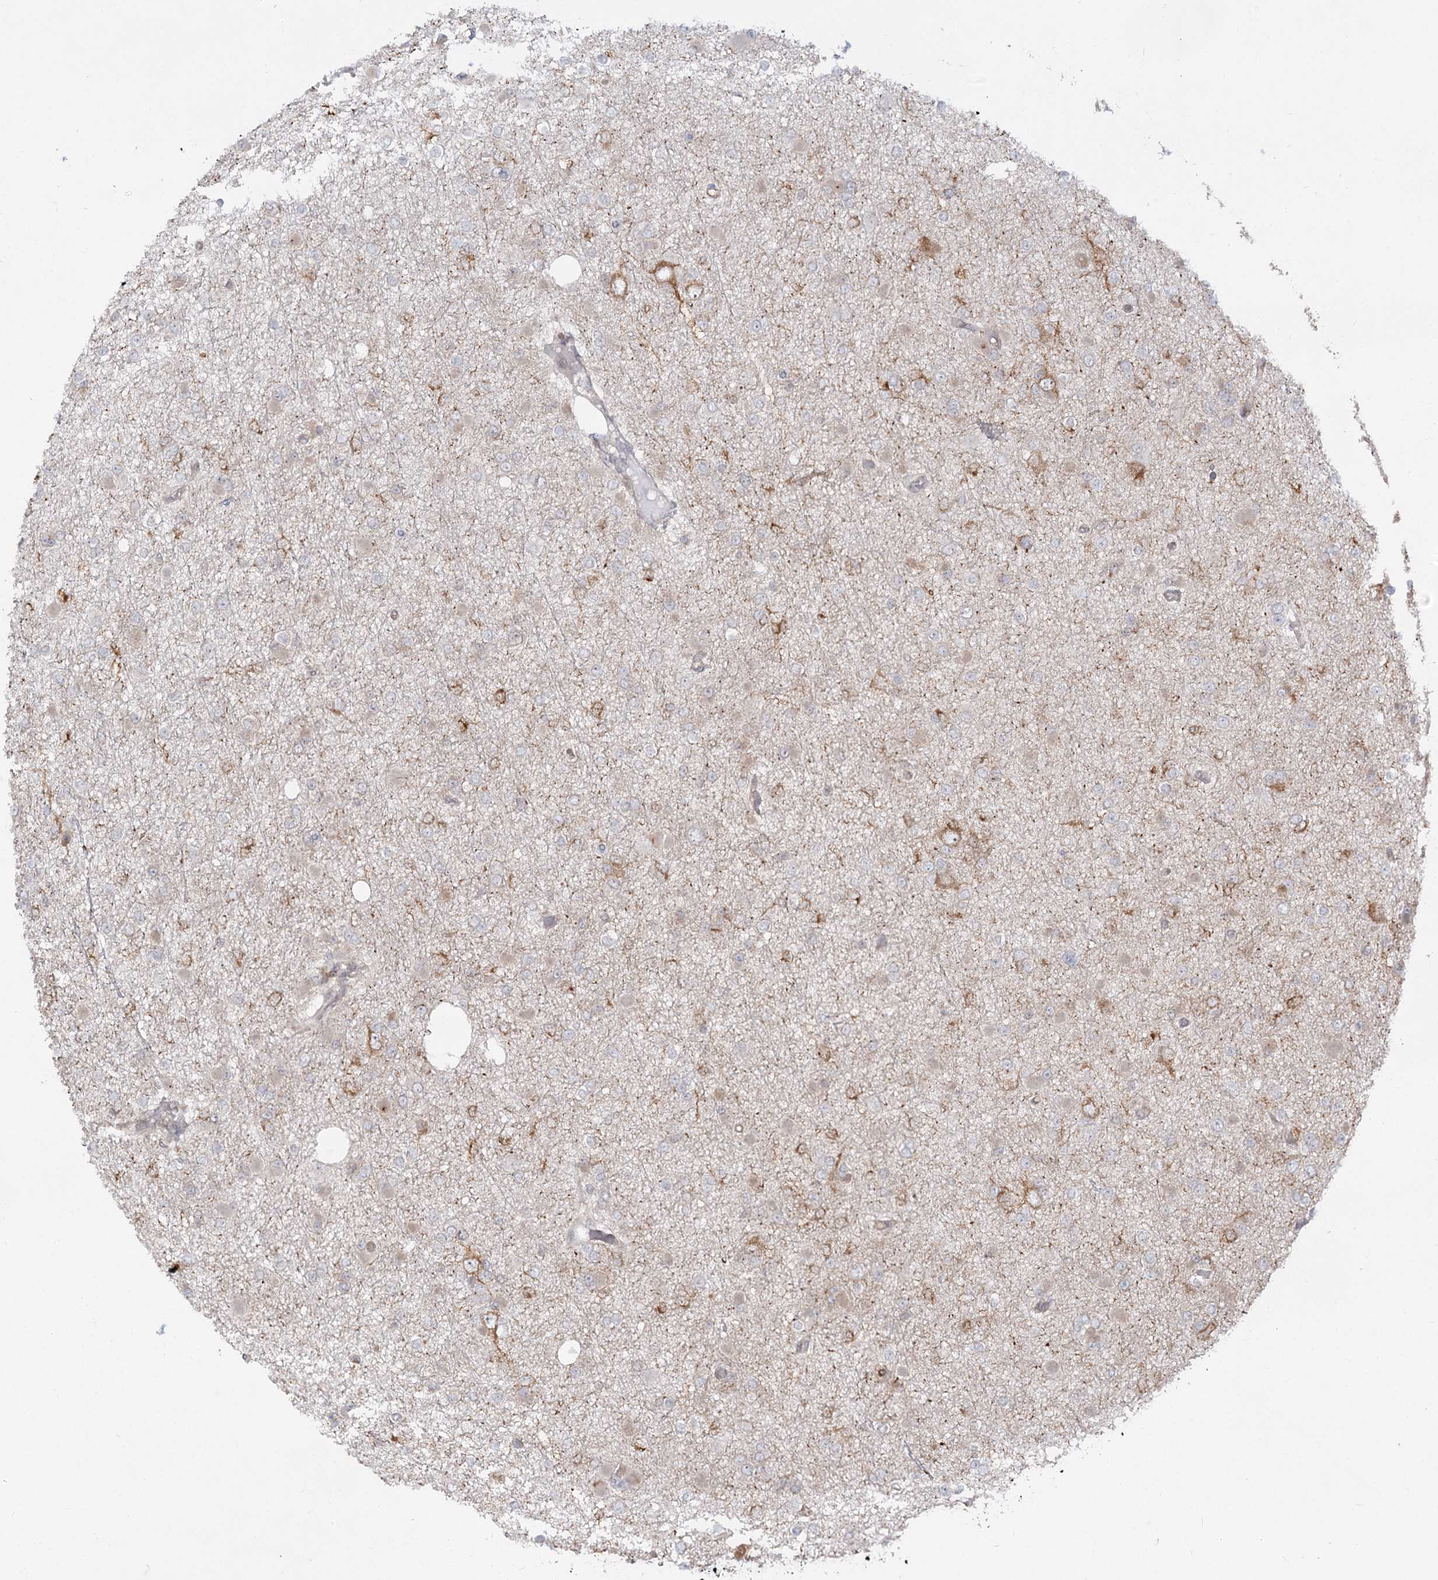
{"staining": {"intensity": "weak", "quantity": "<25%", "location": "cytoplasmic/membranous"}, "tissue": "glioma", "cell_type": "Tumor cells", "image_type": "cancer", "snomed": [{"axis": "morphology", "description": "Glioma, malignant, Low grade"}, {"axis": "topography", "description": "Brain"}], "caption": "DAB immunohistochemical staining of human low-grade glioma (malignant) displays no significant staining in tumor cells.", "gene": "SYTL1", "patient": {"sex": "female", "age": 22}}